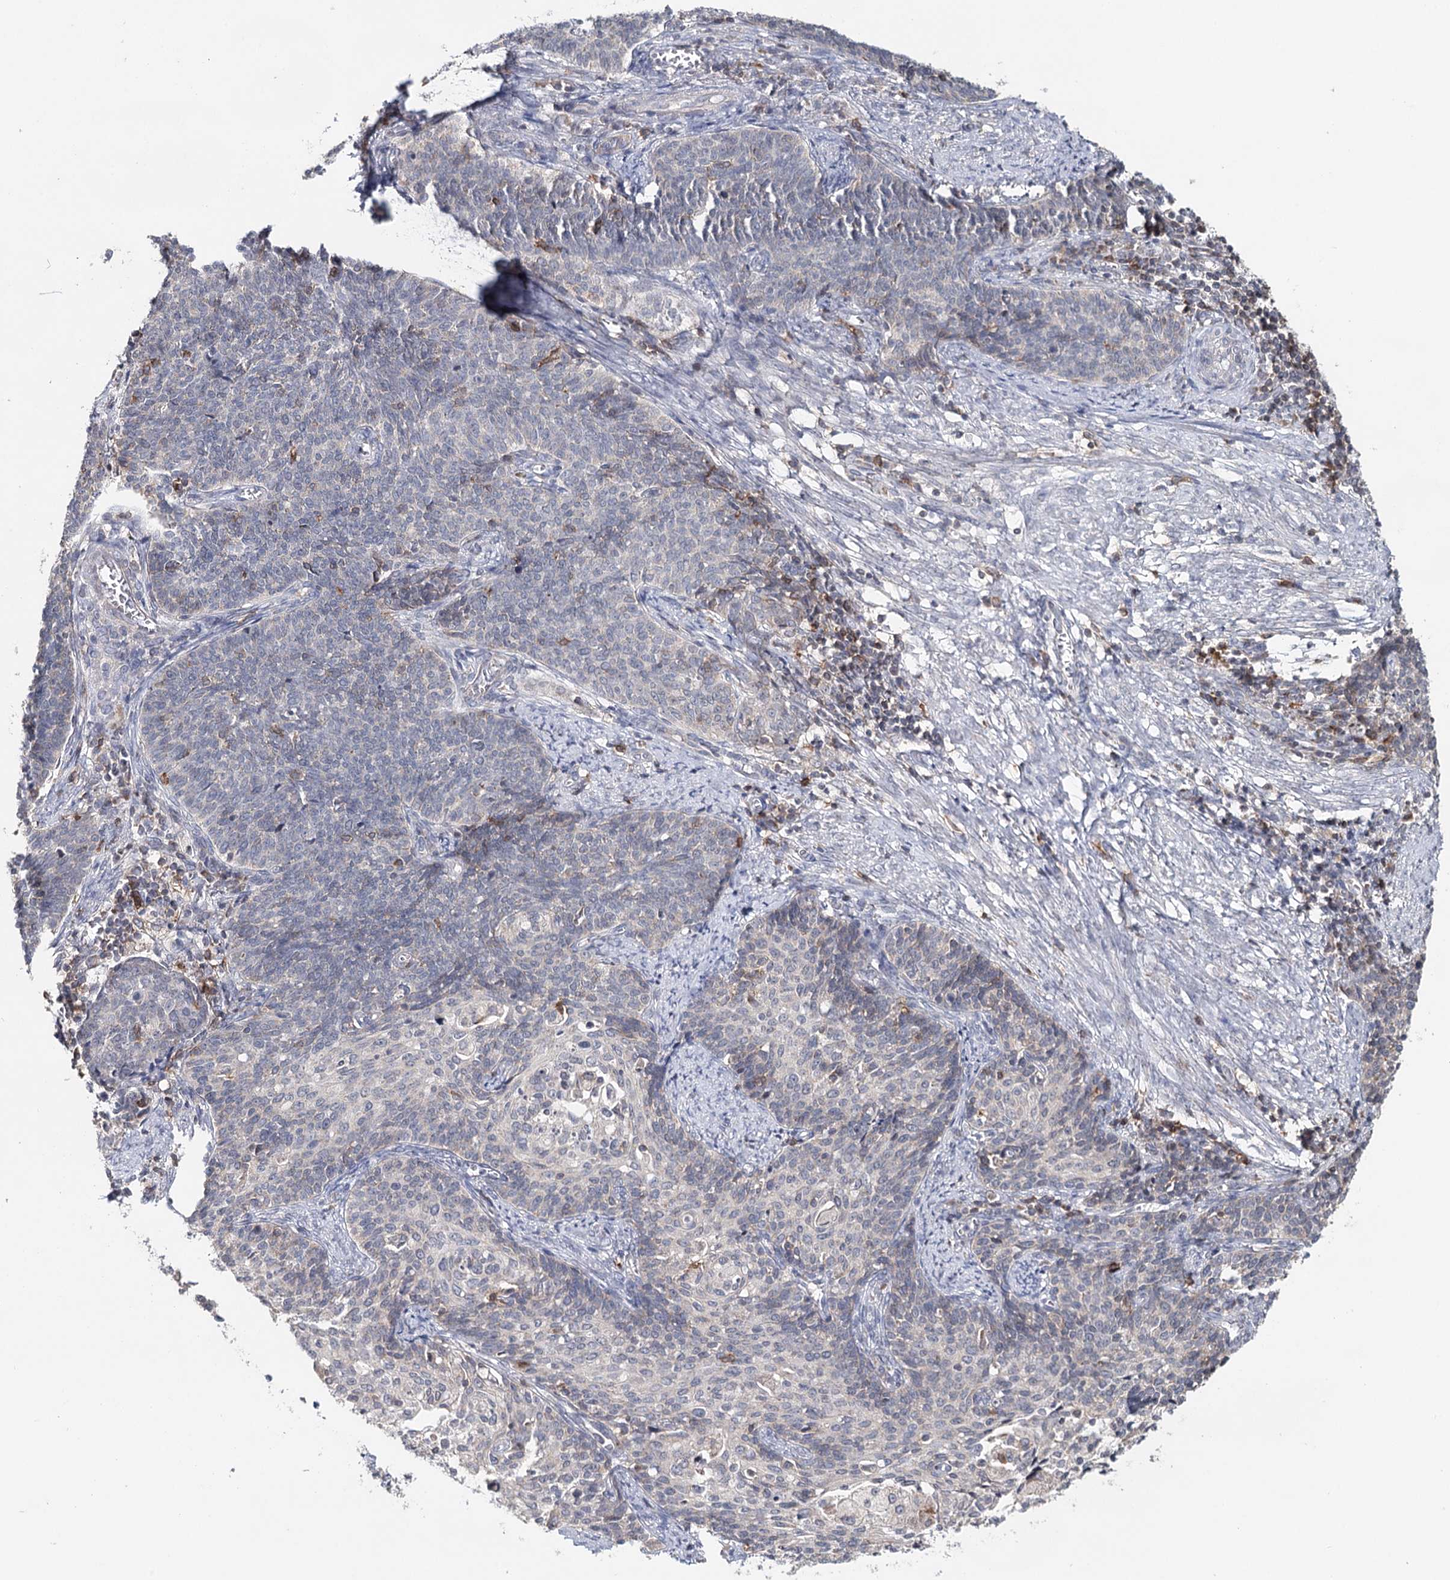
{"staining": {"intensity": "negative", "quantity": "none", "location": "none"}, "tissue": "cervical cancer", "cell_type": "Tumor cells", "image_type": "cancer", "snomed": [{"axis": "morphology", "description": "Squamous cell carcinoma, NOS"}, {"axis": "topography", "description": "Cervix"}], "caption": "A micrograph of squamous cell carcinoma (cervical) stained for a protein exhibits no brown staining in tumor cells. (Immunohistochemistry, brightfield microscopy, high magnification).", "gene": "ICOS", "patient": {"sex": "female", "age": 39}}